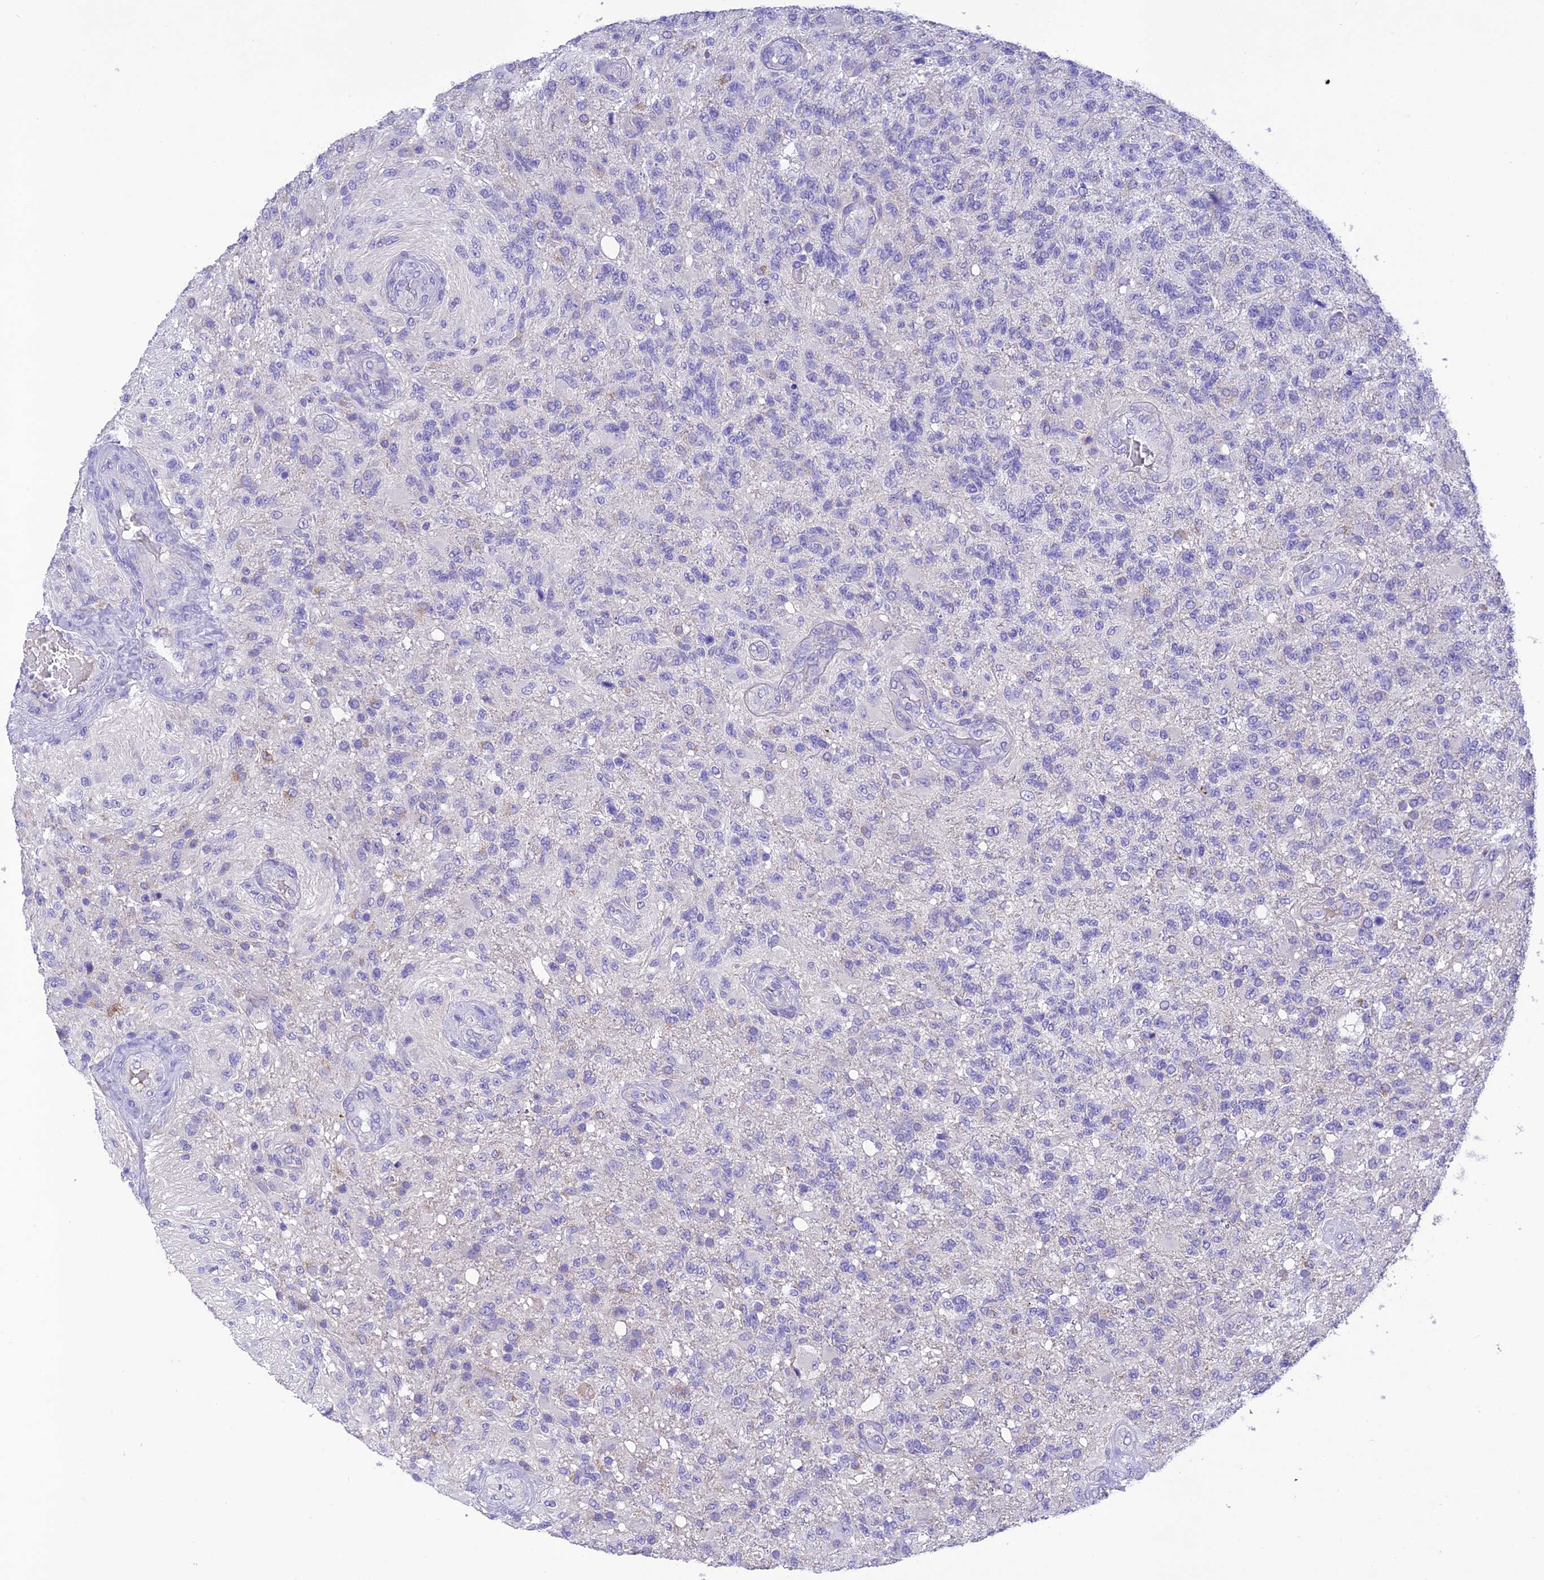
{"staining": {"intensity": "negative", "quantity": "none", "location": "none"}, "tissue": "glioma", "cell_type": "Tumor cells", "image_type": "cancer", "snomed": [{"axis": "morphology", "description": "Glioma, malignant, High grade"}, {"axis": "topography", "description": "Brain"}], "caption": "The histopathology image exhibits no staining of tumor cells in malignant glioma (high-grade).", "gene": "MS4A5", "patient": {"sex": "male", "age": 56}}